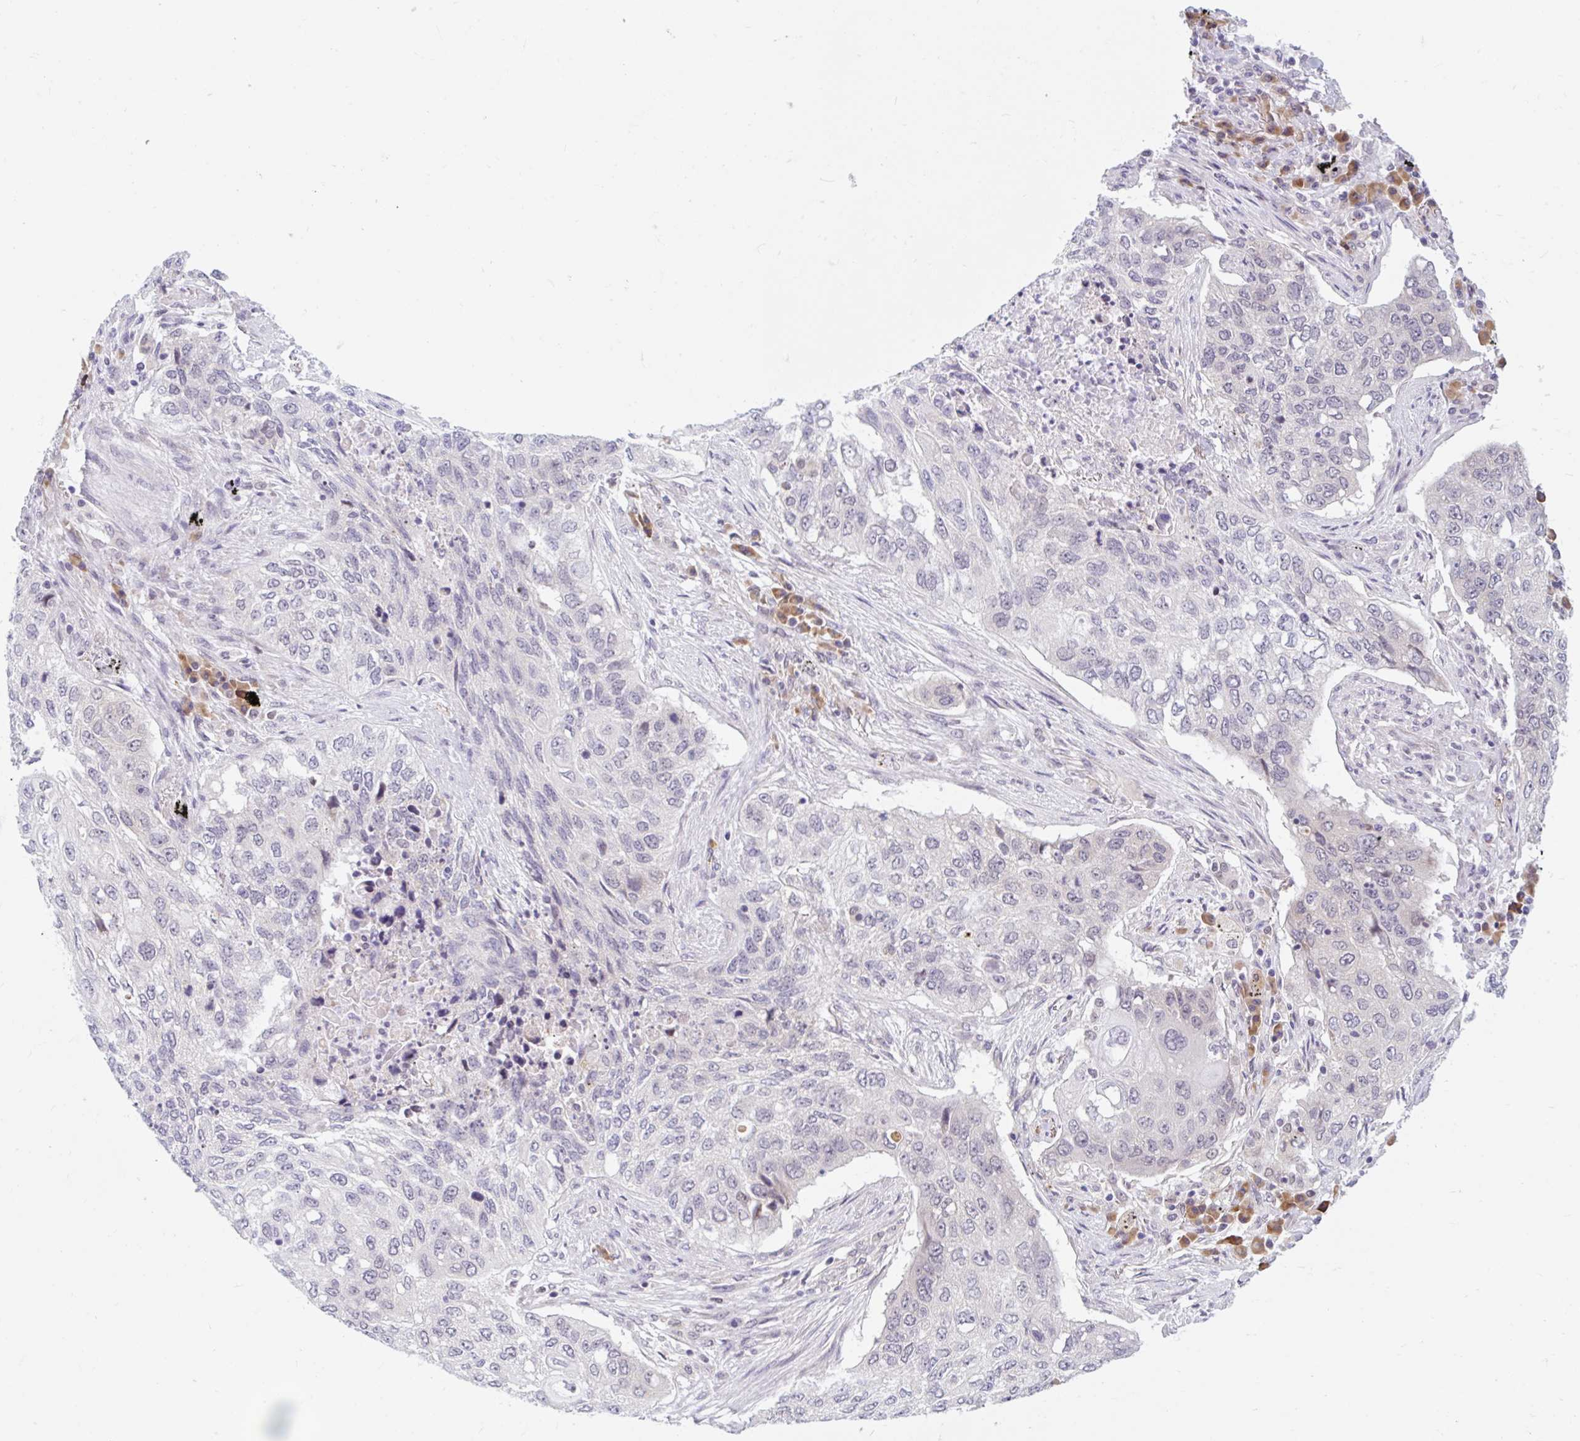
{"staining": {"intensity": "negative", "quantity": "none", "location": "none"}, "tissue": "lung cancer", "cell_type": "Tumor cells", "image_type": "cancer", "snomed": [{"axis": "morphology", "description": "Squamous cell carcinoma, NOS"}, {"axis": "topography", "description": "Lung"}], "caption": "Protein analysis of lung squamous cell carcinoma reveals no significant positivity in tumor cells.", "gene": "SRSF10", "patient": {"sex": "female", "age": 63}}